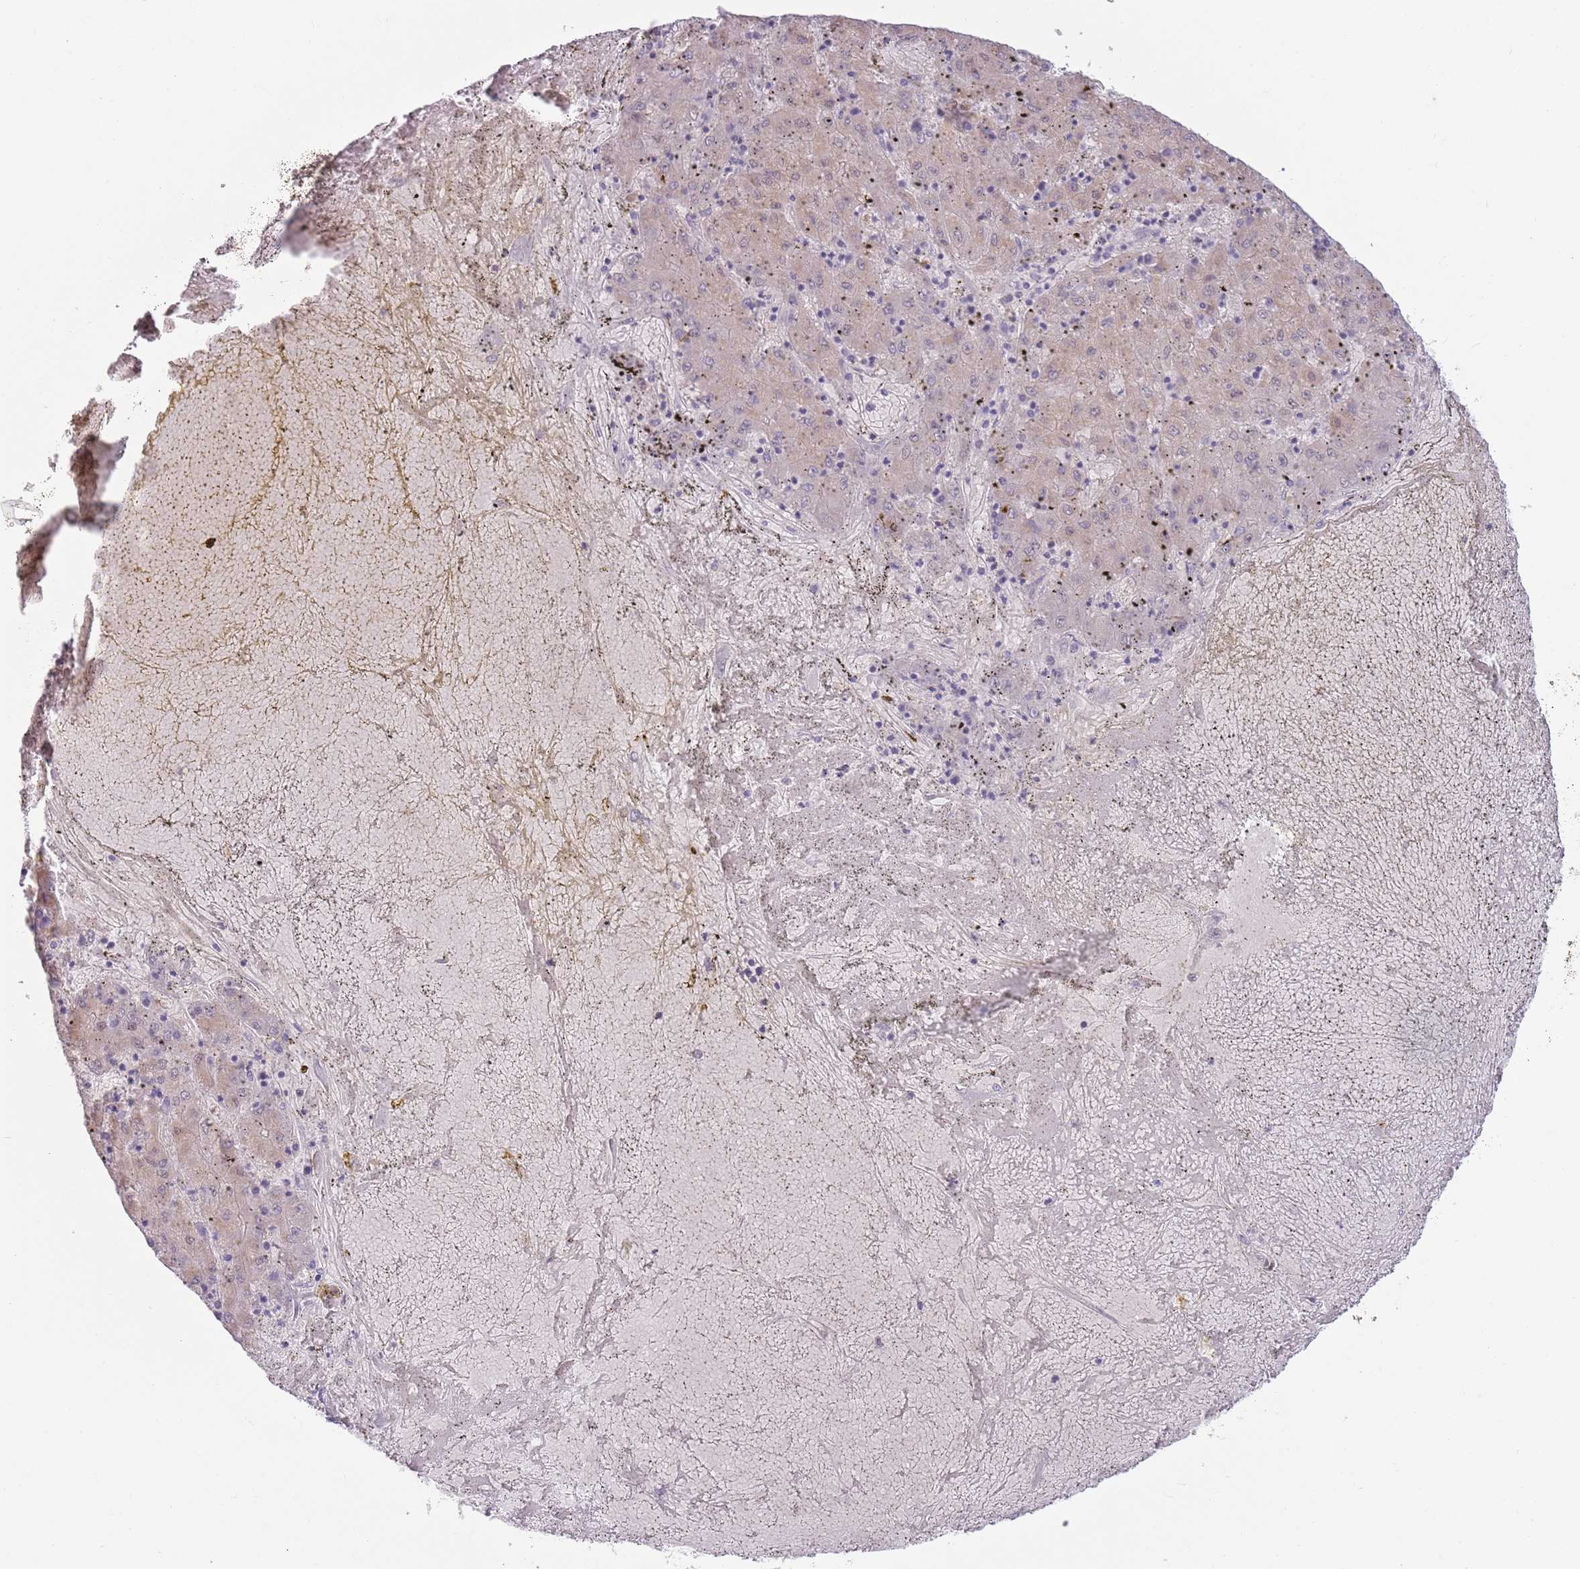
{"staining": {"intensity": "weak", "quantity": "<25%", "location": "cytoplasmic/membranous"}, "tissue": "liver cancer", "cell_type": "Tumor cells", "image_type": "cancer", "snomed": [{"axis": "morphology", "description": "Carcinoma, Hepatocellular, NOS"}, {"axis": "topography", "description": "Liver"}], "caption": "Liver cancer (hepatocellular carcinoma) was stained to show a protein in brown. There is no significant expression in tumor cells. (Brightfield microscopy of DAB (3,3'-diaminobenzidine) IHC at high magnification).", "gene": "LDHD", "patient": {"sex": "male", "age": 72}}